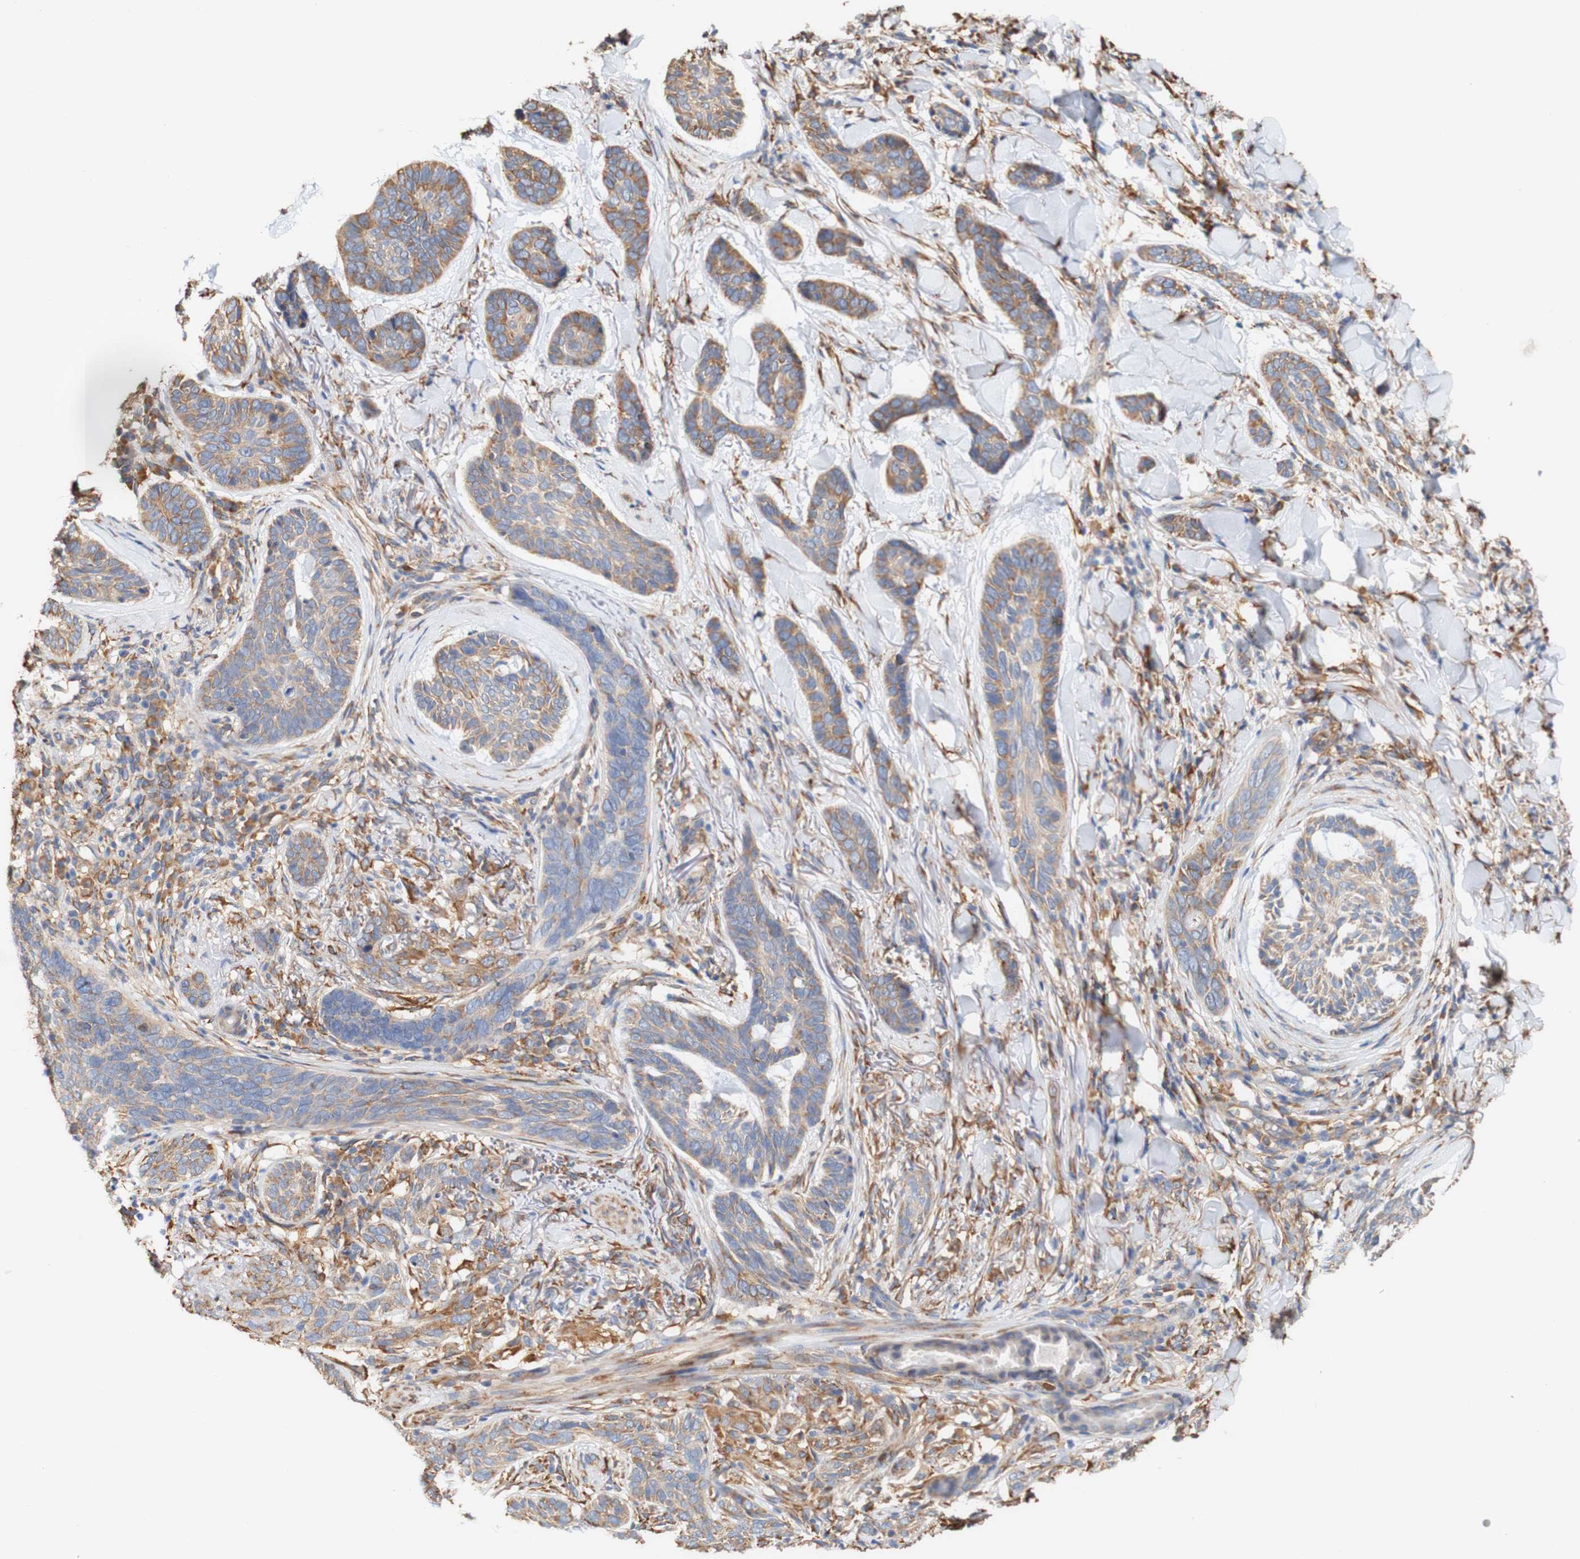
{"staining": {"intensity": "moderate", "quantity": "25%-75%", "location": "cytoplasmic/membranous"}, "tissue": "skin cancer", "cell_type": "Tumor cells", "image_type": "cancer", "snomed": [{"axis": "morphology", "description": "Basal cell carcinoma"}, {"axis": "topography", "description": "Skin"}], "caption": "Brown immunohistochemical staining in skin basal cell carcinoma shows moderate cytoplasmic/membranous positivity in about 25%-75% of tumor cells.", "gene": "EIF2AK4", "patient": {"sex": "male", "age": 43}}